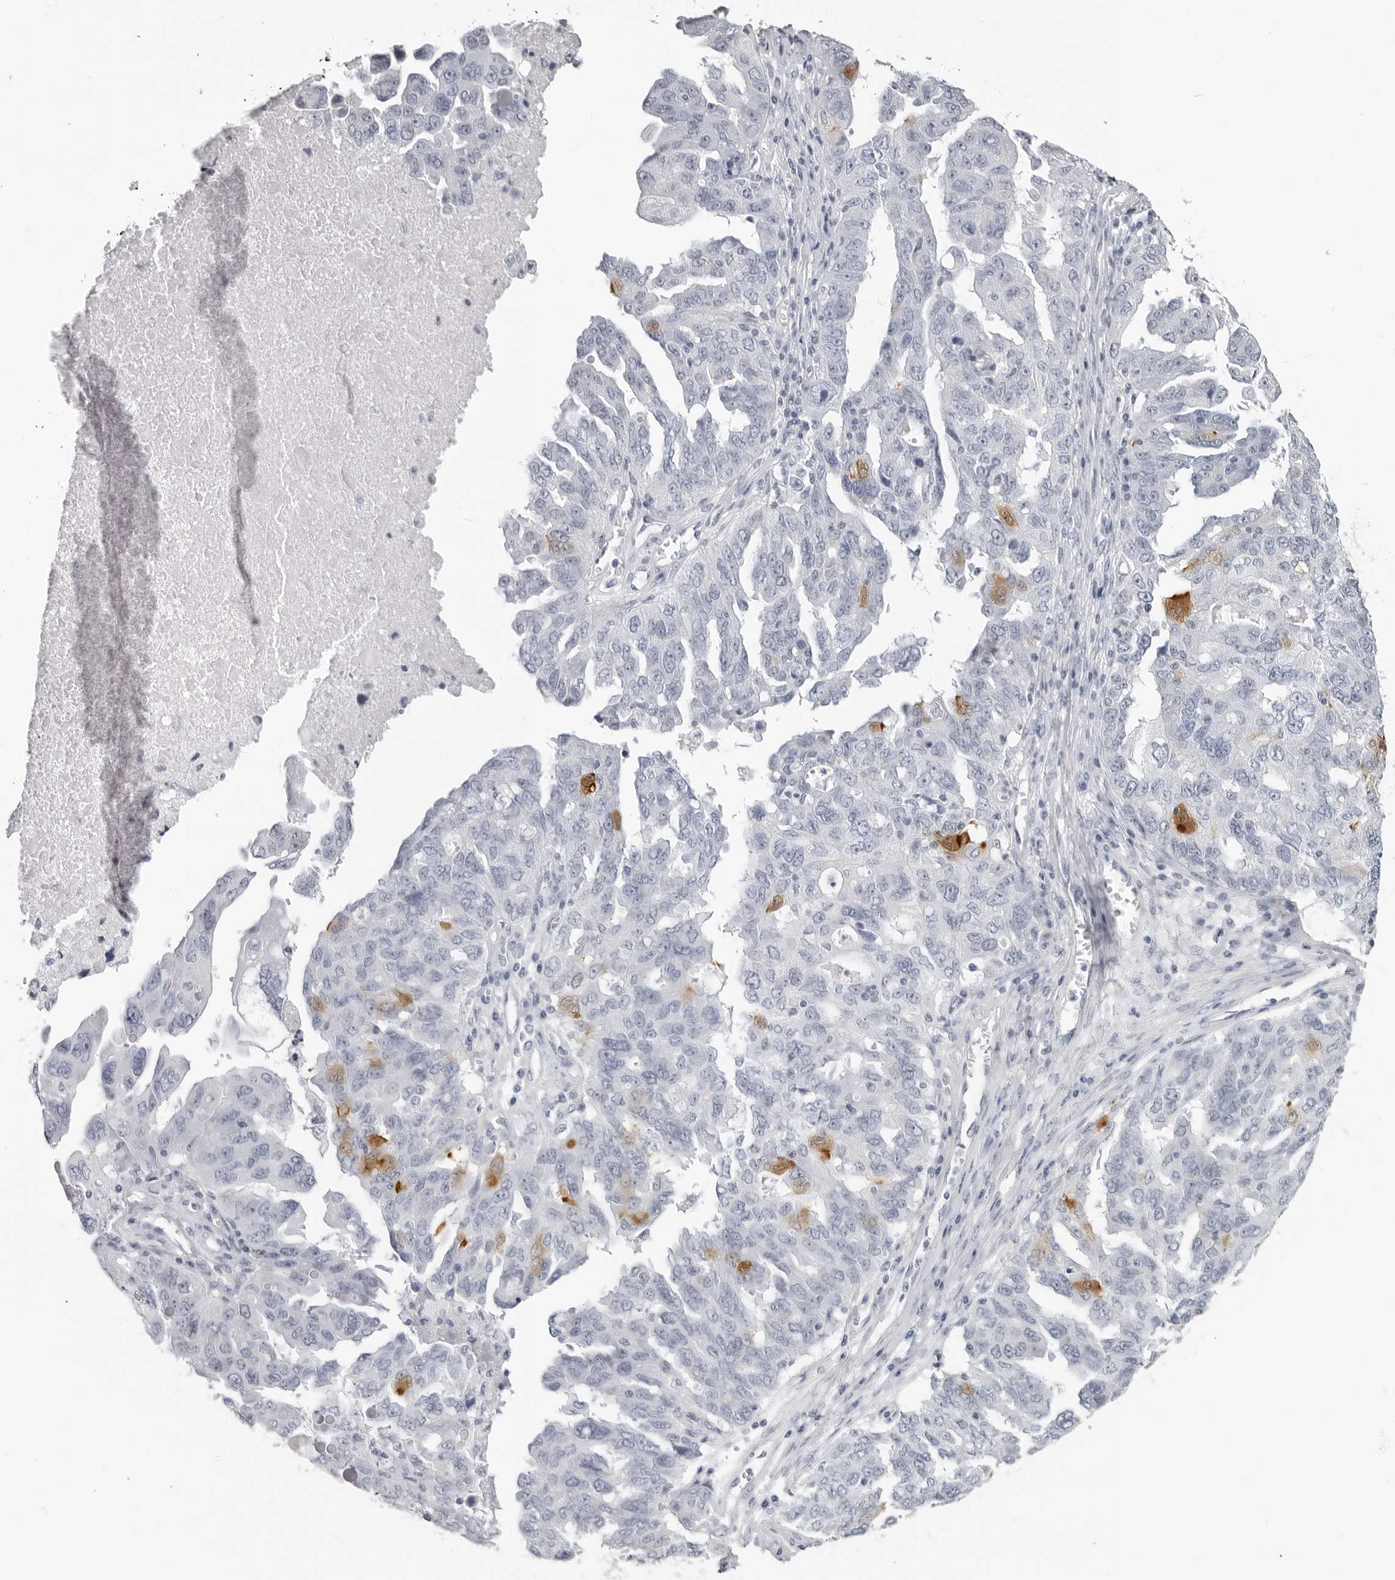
{"staining": {"intensity": "moderate", "quantity": "<25%", "location": "cytoplasmic/membranous"}, "tissue": "ovarian cancer", "cell_type": "Tumor cells", "image_type": "cancer", "snomed": [{"axis": "morphology", "description": "Carcinoma, endometroid"}, {"axis": "topography", "description": "Ovary"}], "caption": "Brown immunohistochemical staining in endometroid carcinoma (ovarian) reveals moderate cytoplasmic/membranous expression in approximately <25% of tumor cells.", "gene": "DNALI1", "patient": {"sex": "female", "age": 62}}